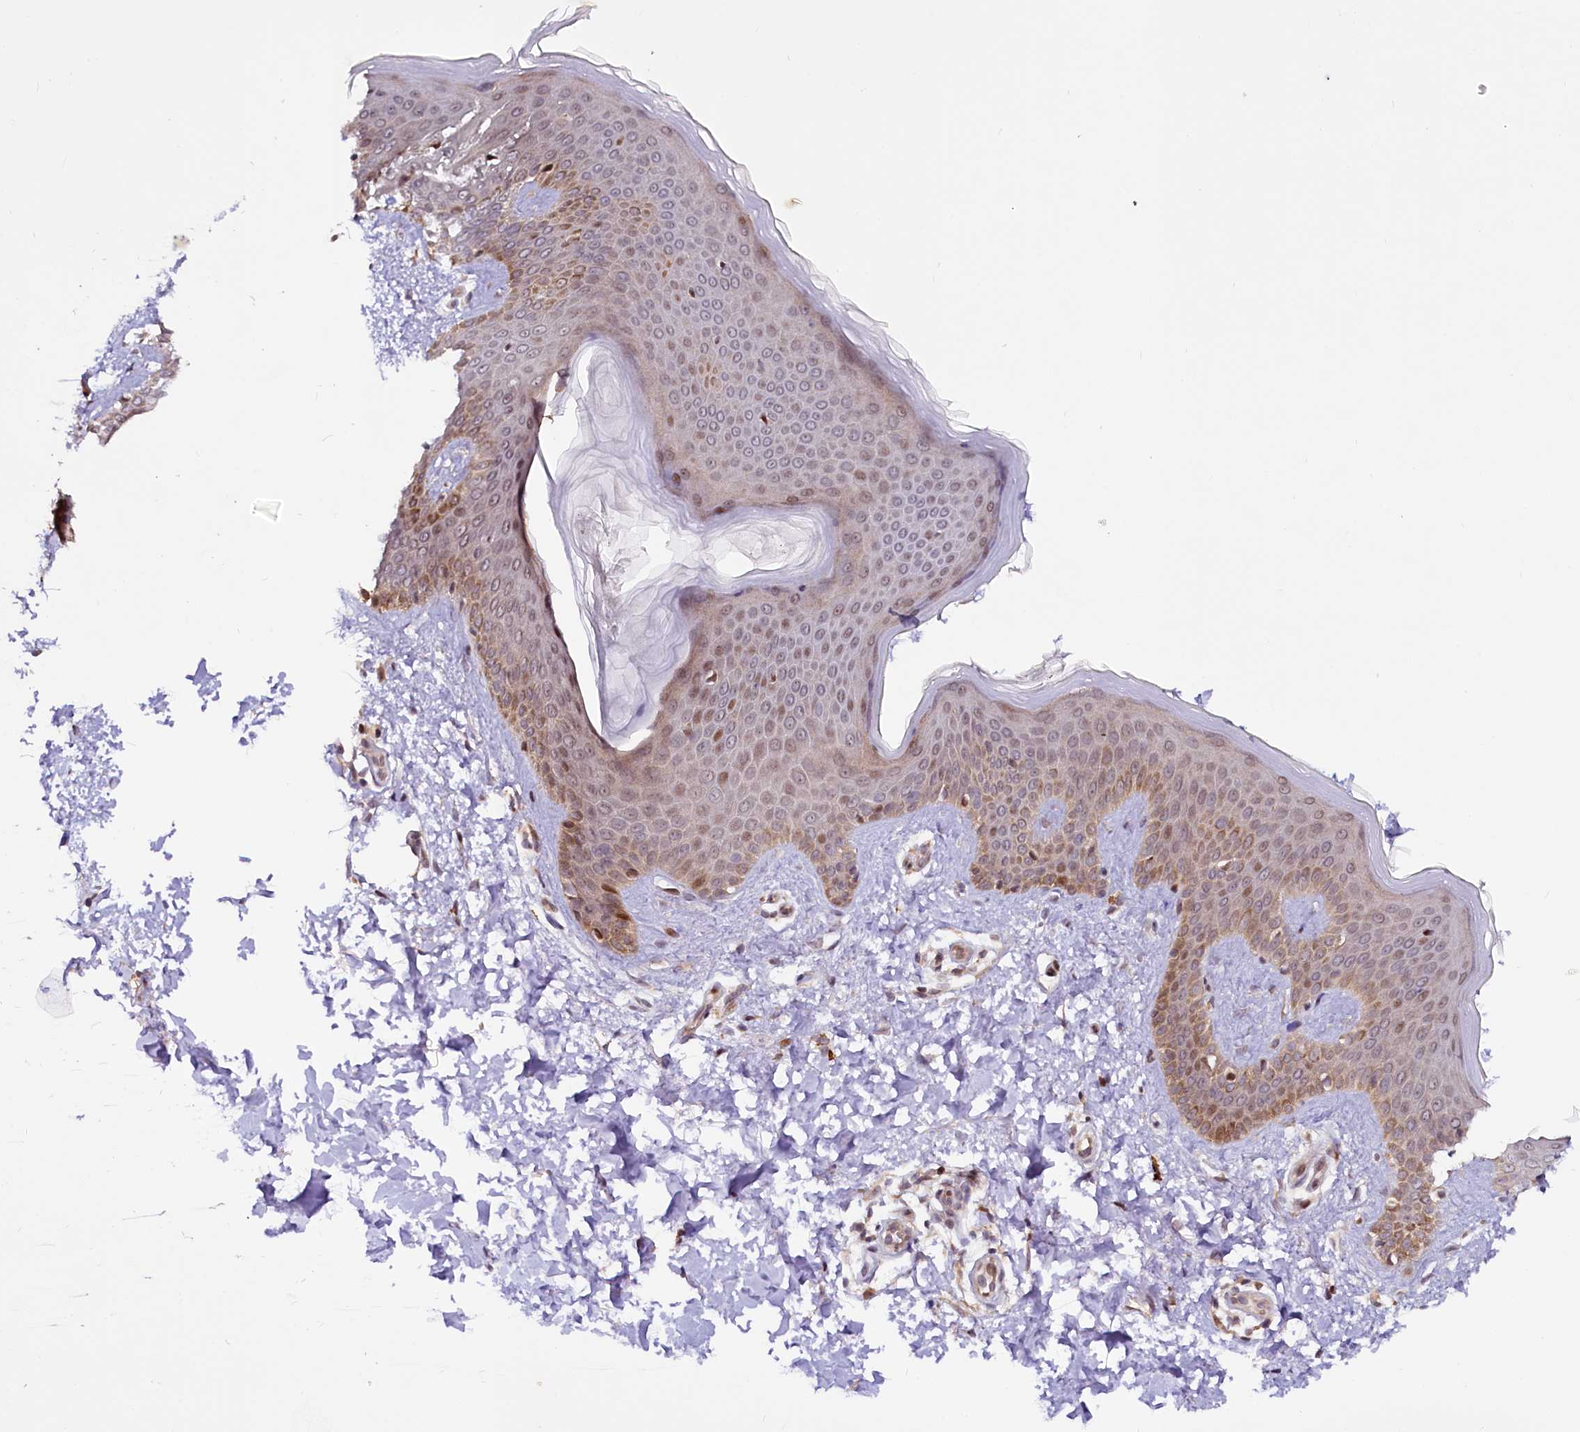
{"staining": {"intensity": "moderate", "quantity": ">75%", "location": "cytoplasmic/membranous,nuclear"}, "tissue": "skin", "cell_type": "Fibroblasts", "image_type": "normal", "snomed": [{"axis": "morphology", "description": "Normal tissue, NOS"}, {"axis": "topography", "description": "Skin"}], "caption": "Normal skin shows moderate cytoplasmic/membranous,nuclear expression in about >75% of fibroblasts, visualized by immunohistochemistry. (DAB (3,3'-diaminobenzidine) IHC, brown staining for protein, blue staining for nuclei).", "gene": "N4BP2L1", "patient": {"sex": "male", "age": 36}}